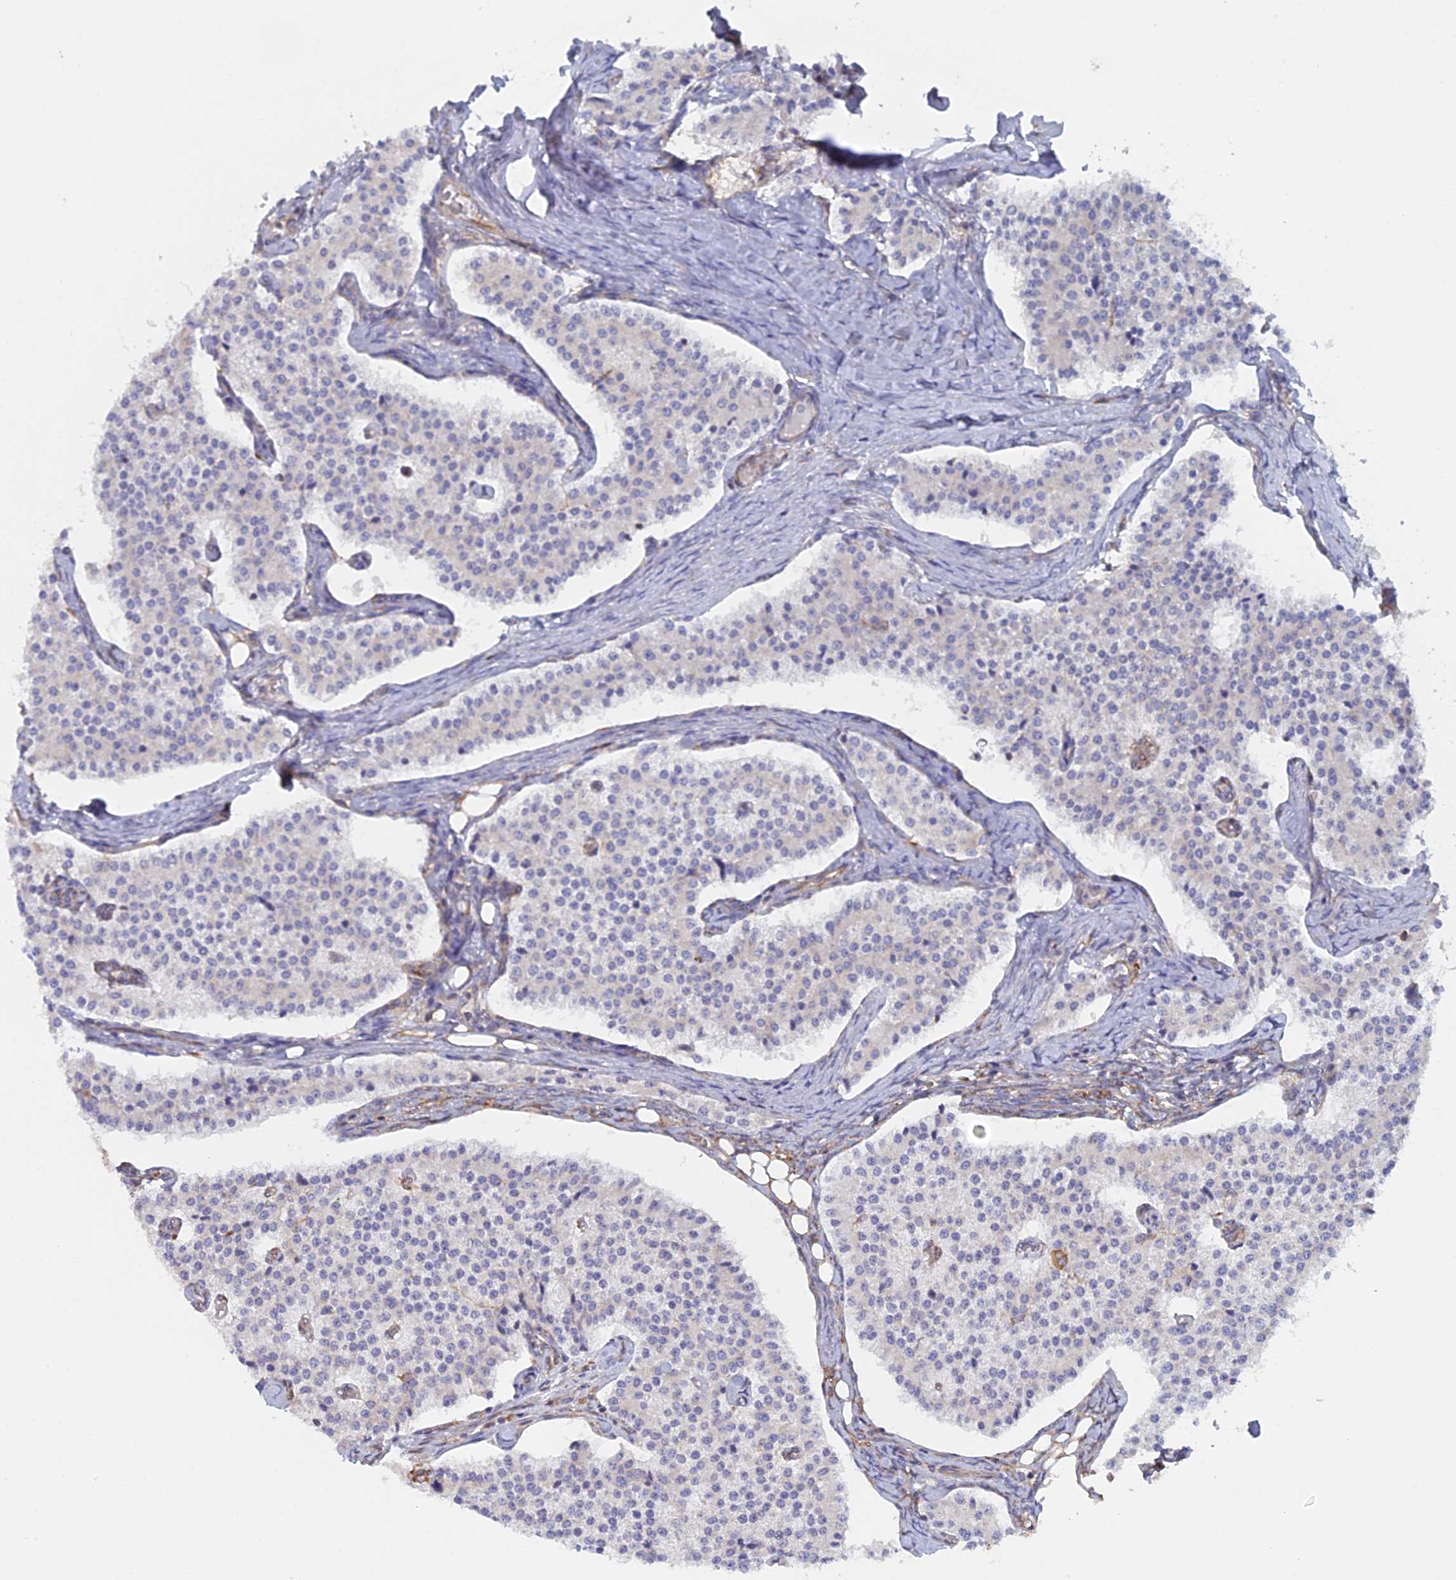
{"staining": {"intensity": "negative", "quantity": "none", "location": "none"}, "tissue": "carcinoid", "cell_type": "Tumor cells", "image_type": "cancer", "snomed": [{"axis": "morphology", "description": "Carcinoid, malignant, NOS"}, {"axis": "topography", "description": "Colon"}], "caption": "Immunohistochemistry (IHC) of human carcinoid displays no staining in tumor cells.", "gene": "GMIP", "patient": {"sex": "female", "age": 52}}